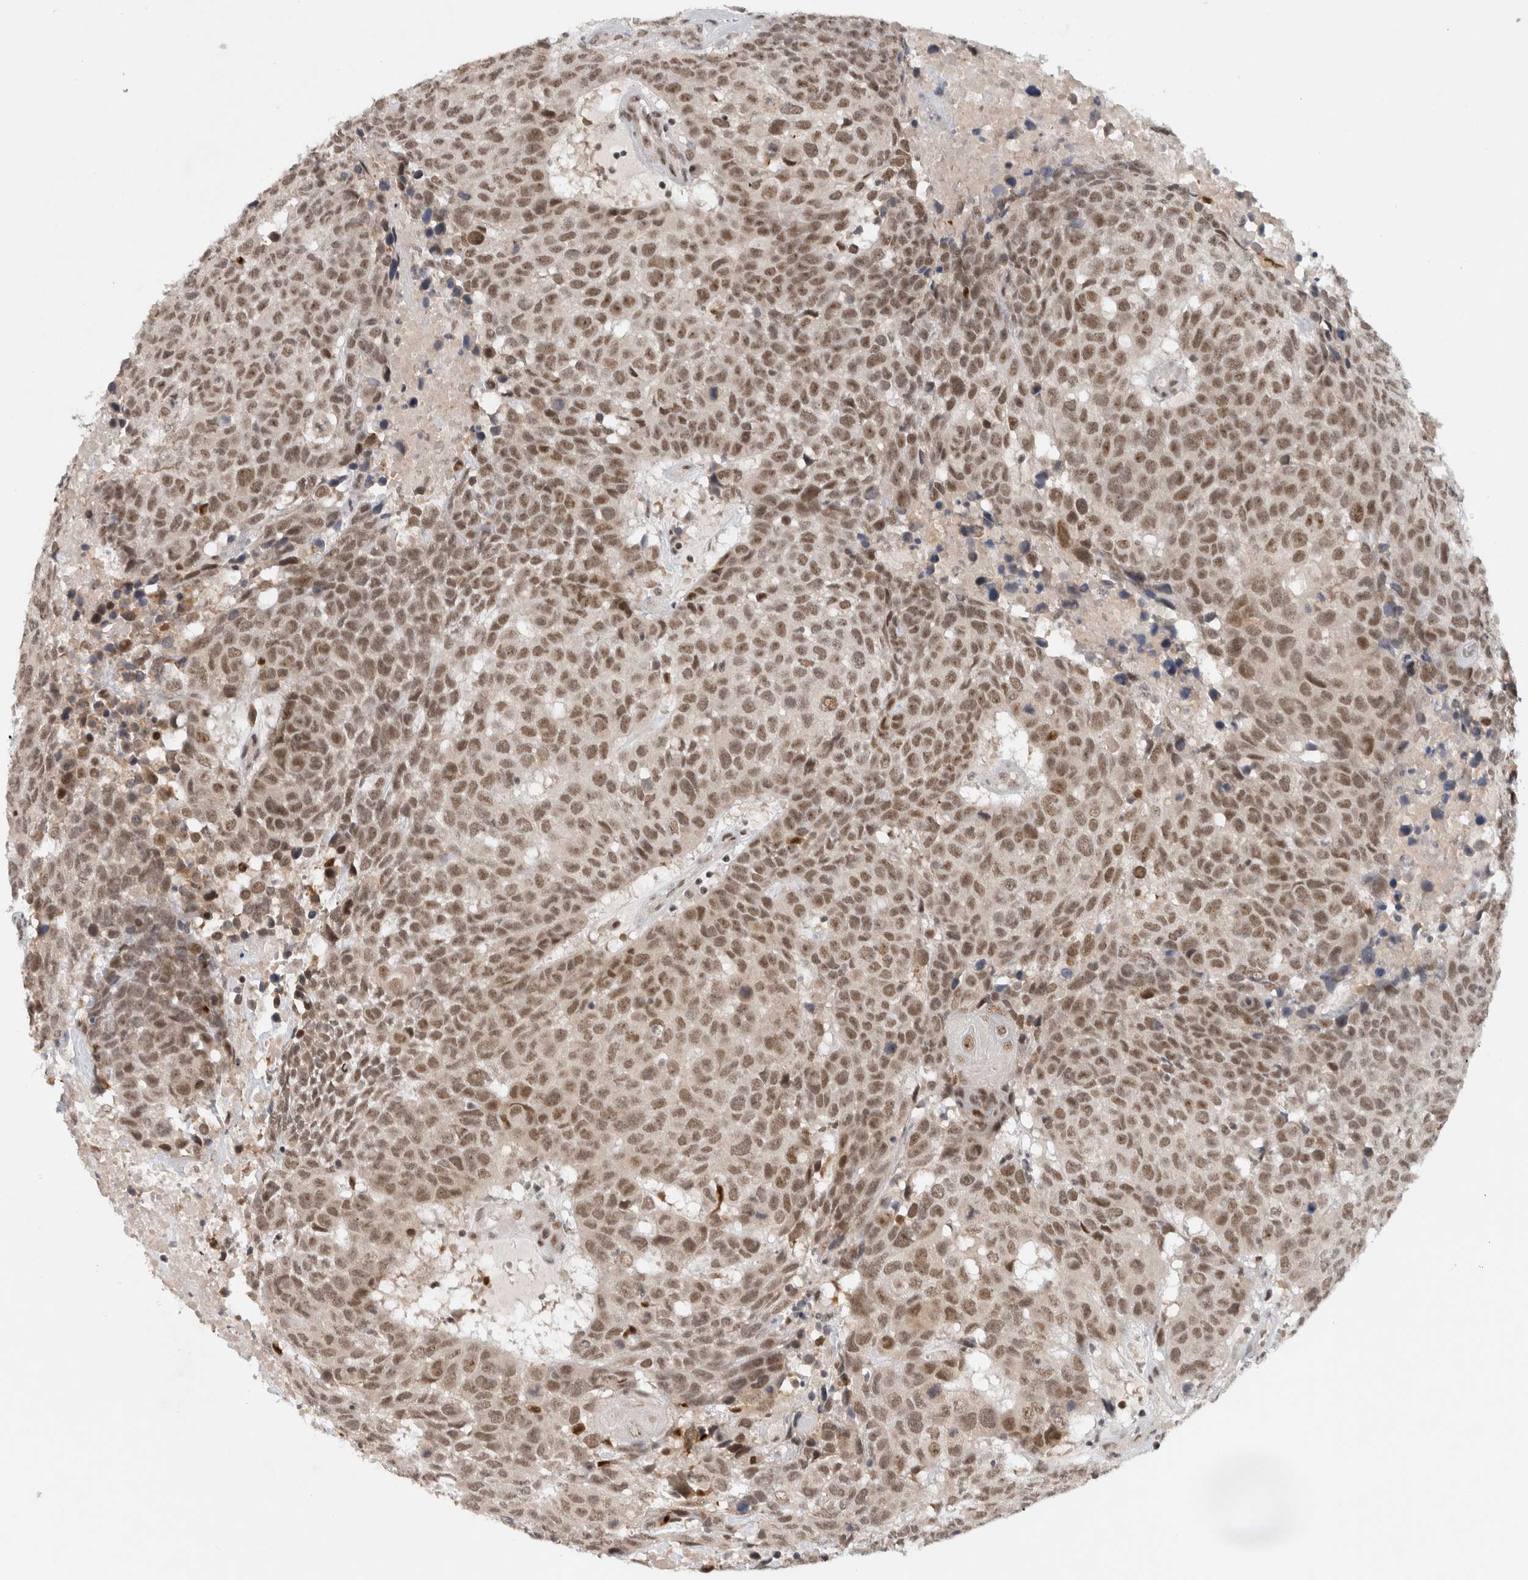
{"staining": {"intensity": "moderate", "quantity": ">75%", "location": "nuclear"}, "tissue": "head and neck cancer", "cell_type": "Tumor cells", "image_type": "cancer", "snomed": [{"axis": "morphology", "description": "Squamous cell carcinoma, NOS"}, {"axis": "topography", "description": "Head-Neck"}], "caption": "A histopathology image showing moderate nuclear positivity in approximately >75% of tumor cells in squamous cell carcinoma (head and neck), as visualized by brown immunohistochemical staining.", "gene": "HESX1", "patient": {"sex": "male", "age": 66}}